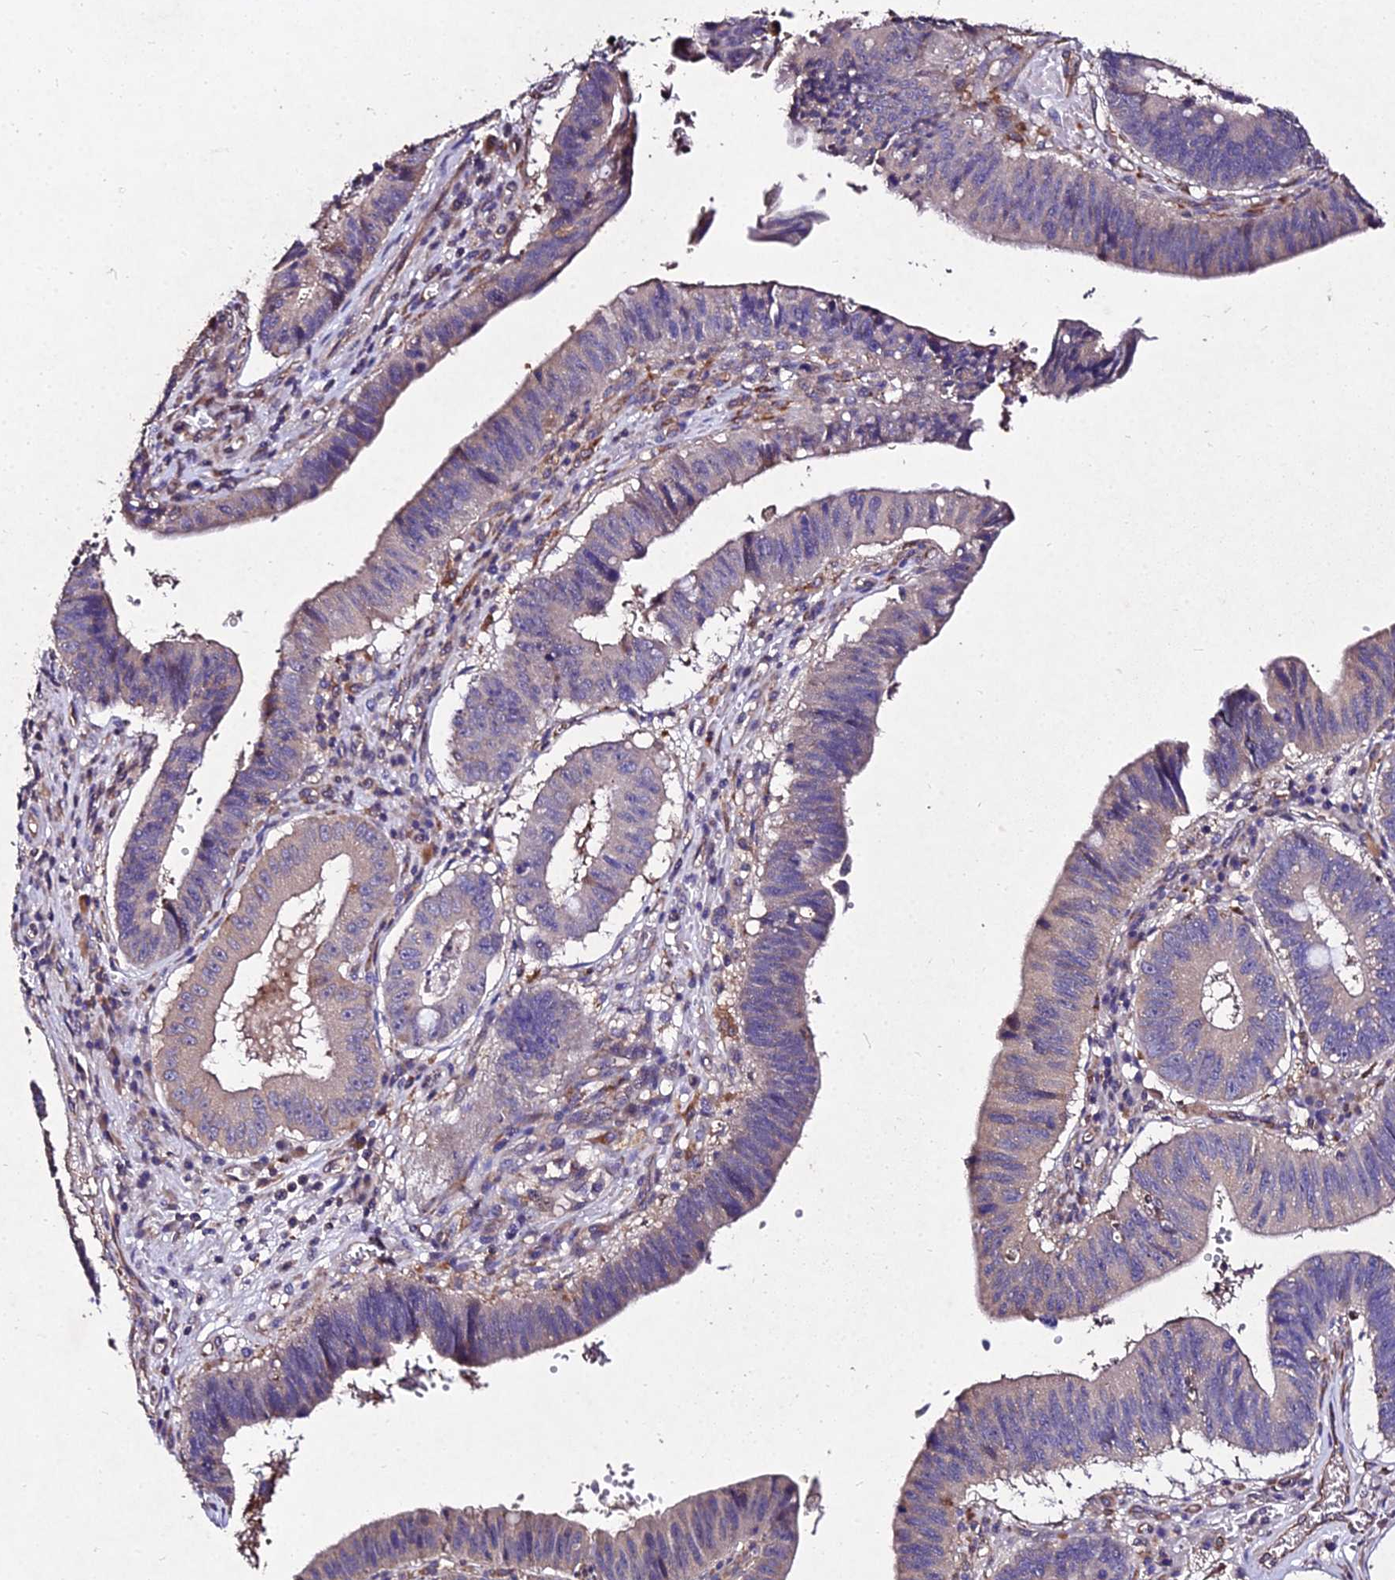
{"staining": {"intensity": "negative", "quantity": "none", "location": "none"}, "tissue": "stomach cancer", "cell_type": "Tumor cells", "image_type": "cancer", "snomed": [{"axis": "morphology", "description": "Adenocarcinoma, NOS"}, {"axis": "topography", "description": "Stomach"}], "caption": "Photomicrograph shows no protein staining in tumor cells of adenocarcinoma (stomach) tissue.", "gene": "AP3M2", "patient": {"sex": "male", "age": 59}}